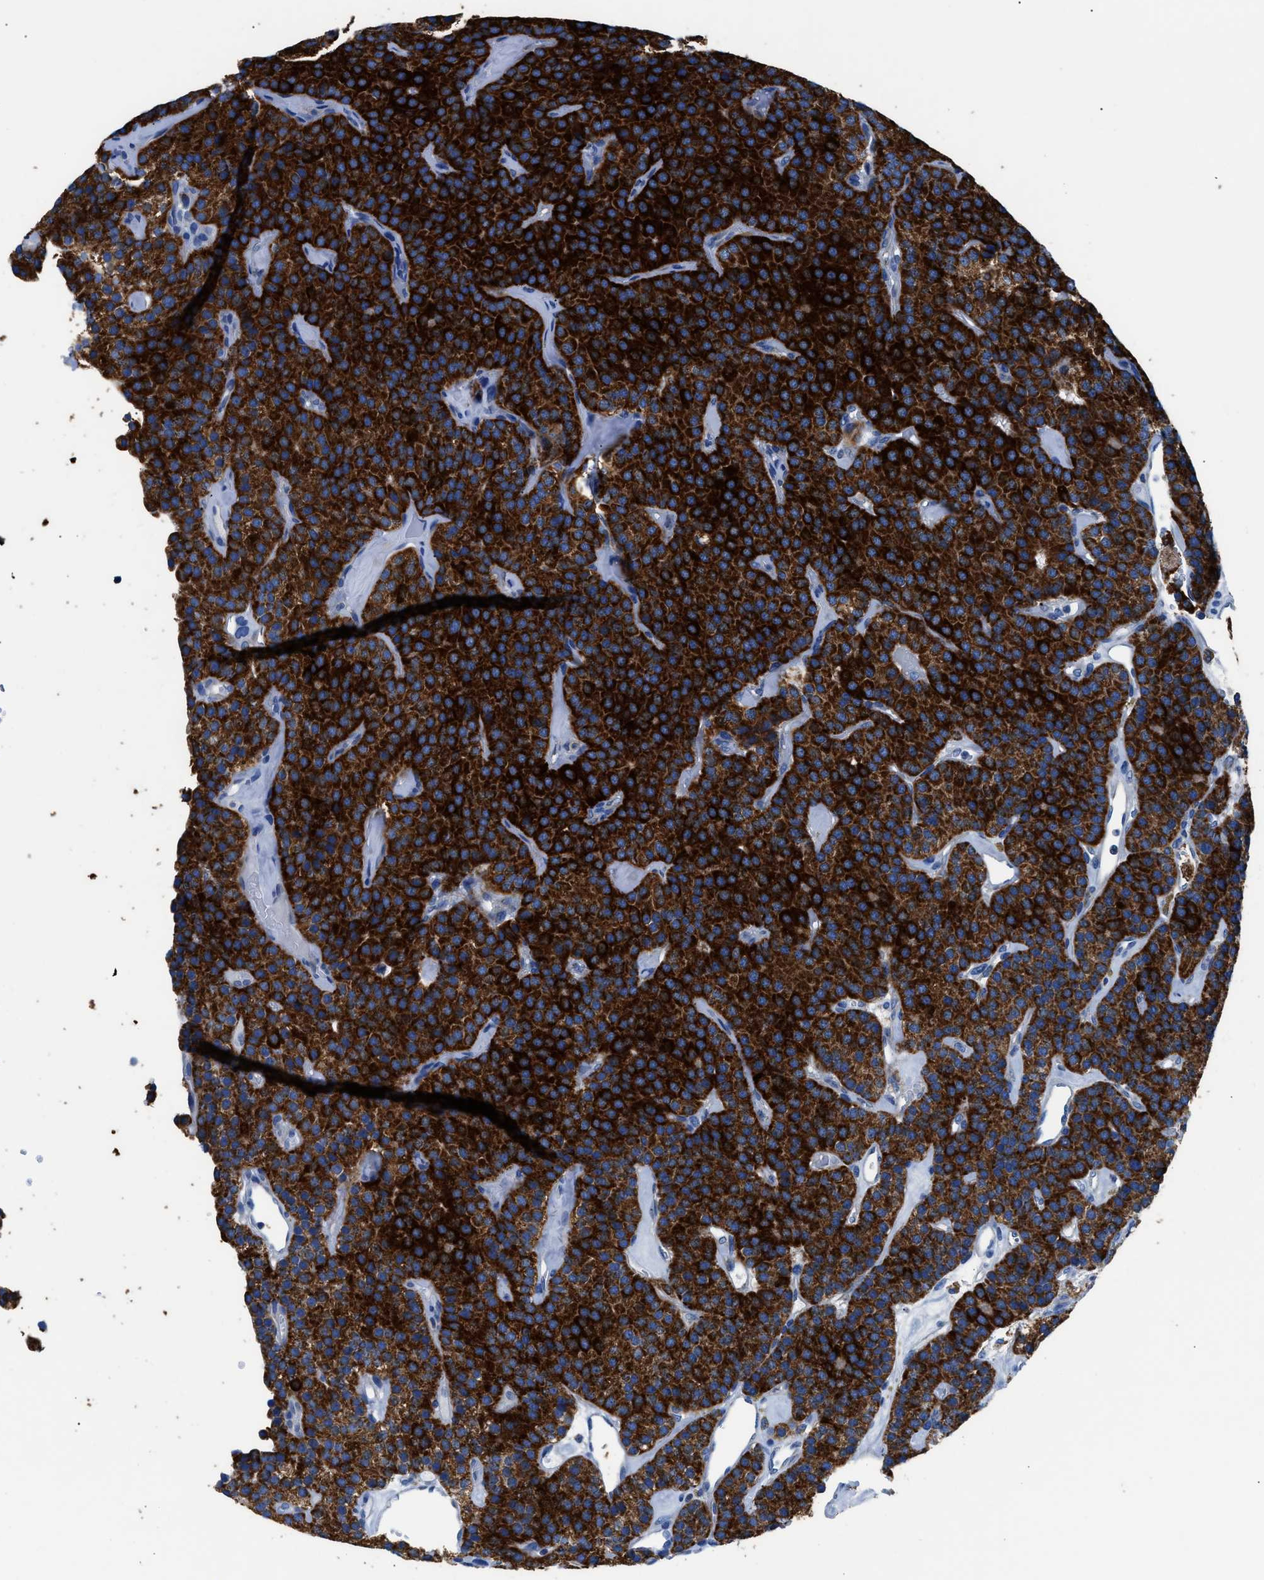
{"staining": {"intensity": "strong", "quantity": ">75%", "location": "cytoplasmic/membranous"}, "tissue": "parathyroid gland", "cell_type": "Glandular cells", "image_type": "normal", "snomed": [{"axis": "morphology", "description": "Normal tissue, NOS"}, {"axis": "morphology", "description": "Adenoma, NOS"}, {"axis": "topography", "description": "Parathyroid gland"}], "caption": "IHC of unremarkable human parathyroid gland demonstrates high levels of strong cytoplasmic/membranous staining in about >75% of glandular cells.", "gene": "ZDHHC3", "patient": {"sex": "female", "age": 86}}